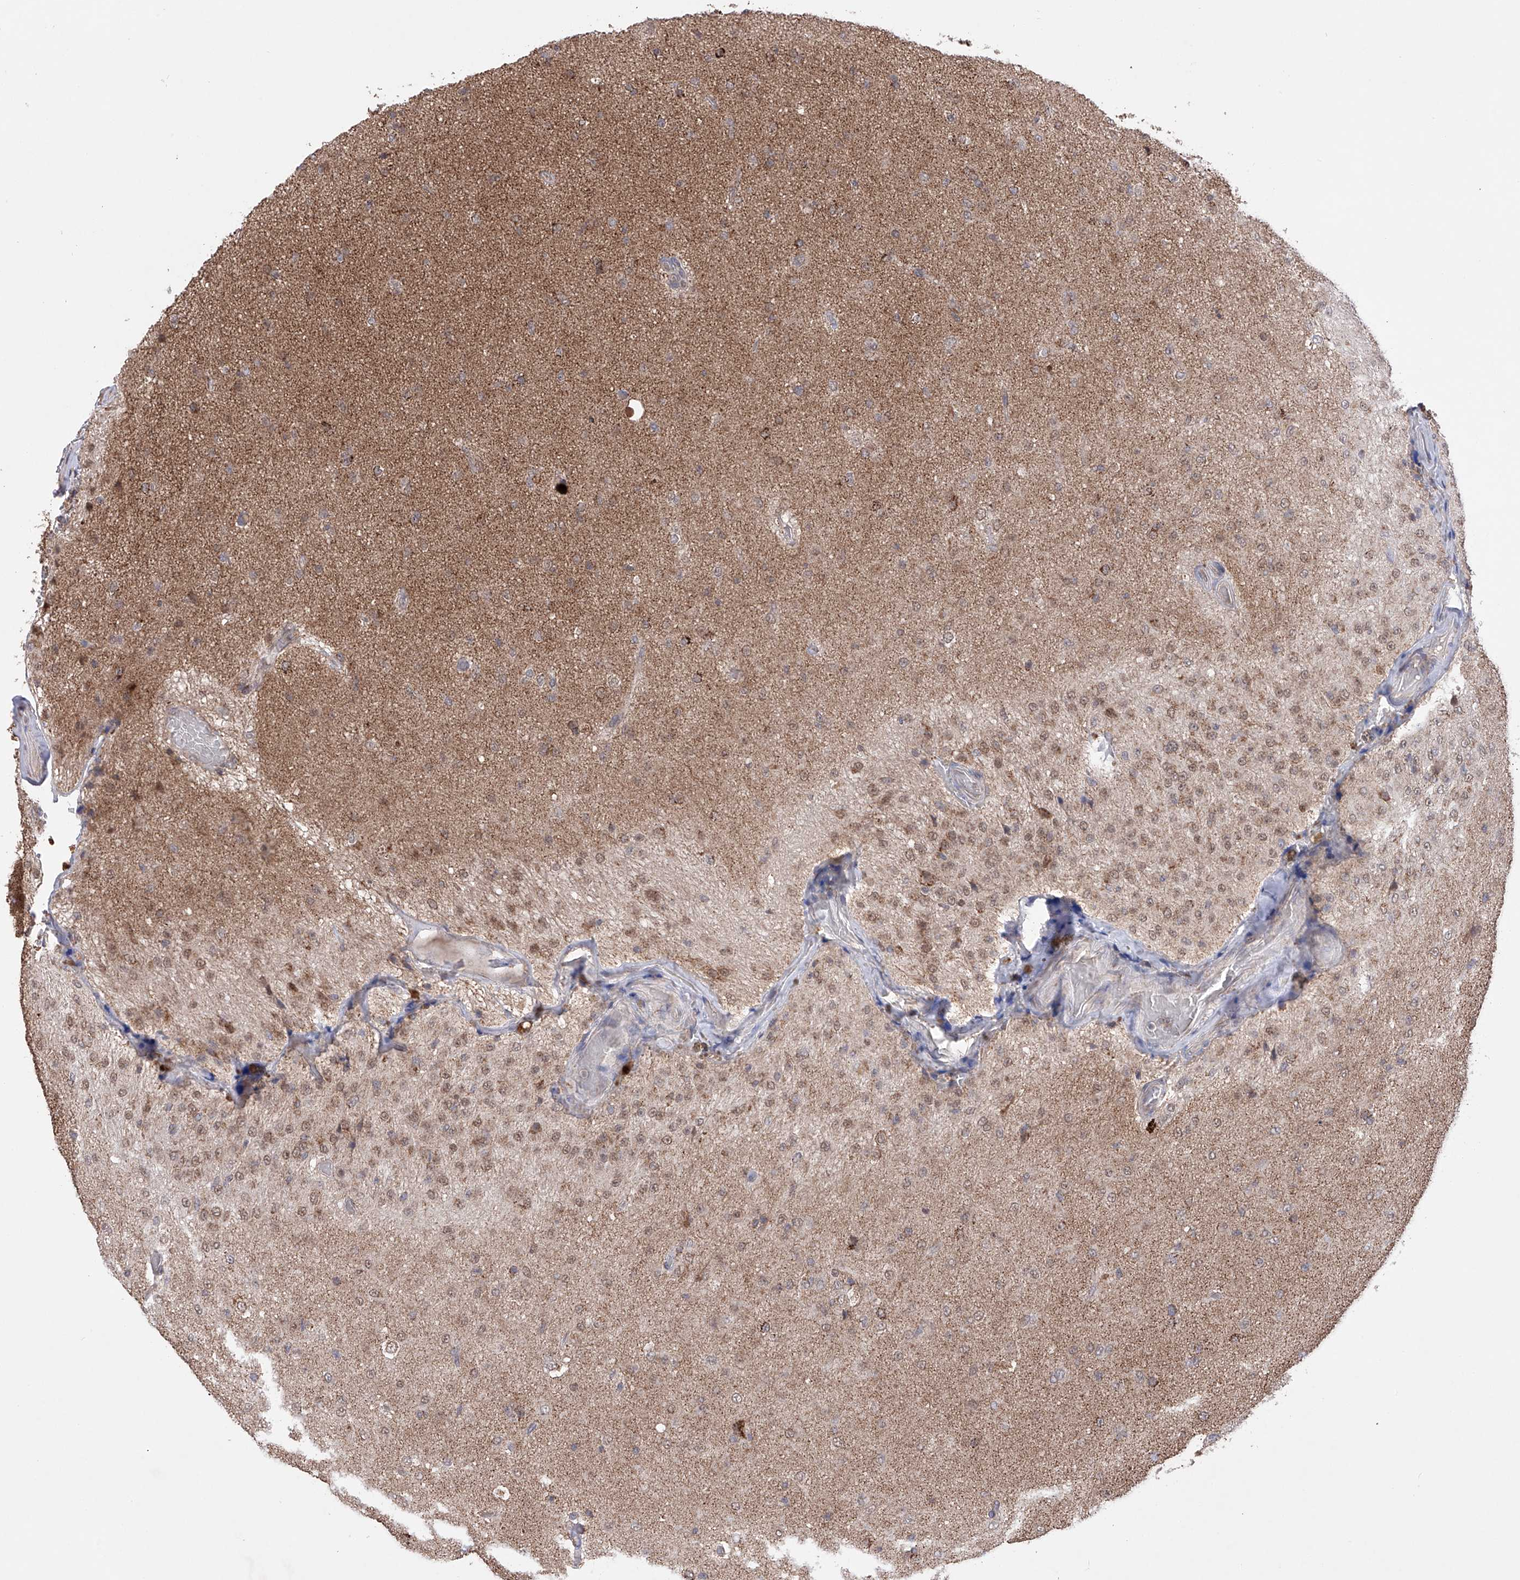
{"staining": {"intensity": "moderate", "quantity": ">75%", "location": "cytoplasmic/membranous"}, "tissue": "glioma", "cell_type": "Tumor cells", "image_type": "cancer", "snomed": [{"axis": "morphology", "description": "Glioma, malignant, Low grade"}, {"axis": "topography", "description": "Brain"}], "caption": "Moderate cytoplasmic/membranous protein staining is identified in about >75% of tumor cells in malignant low-grade glioma.", "gene": "SDHAF4", "patient": {"sex": "male", "age": 65}}